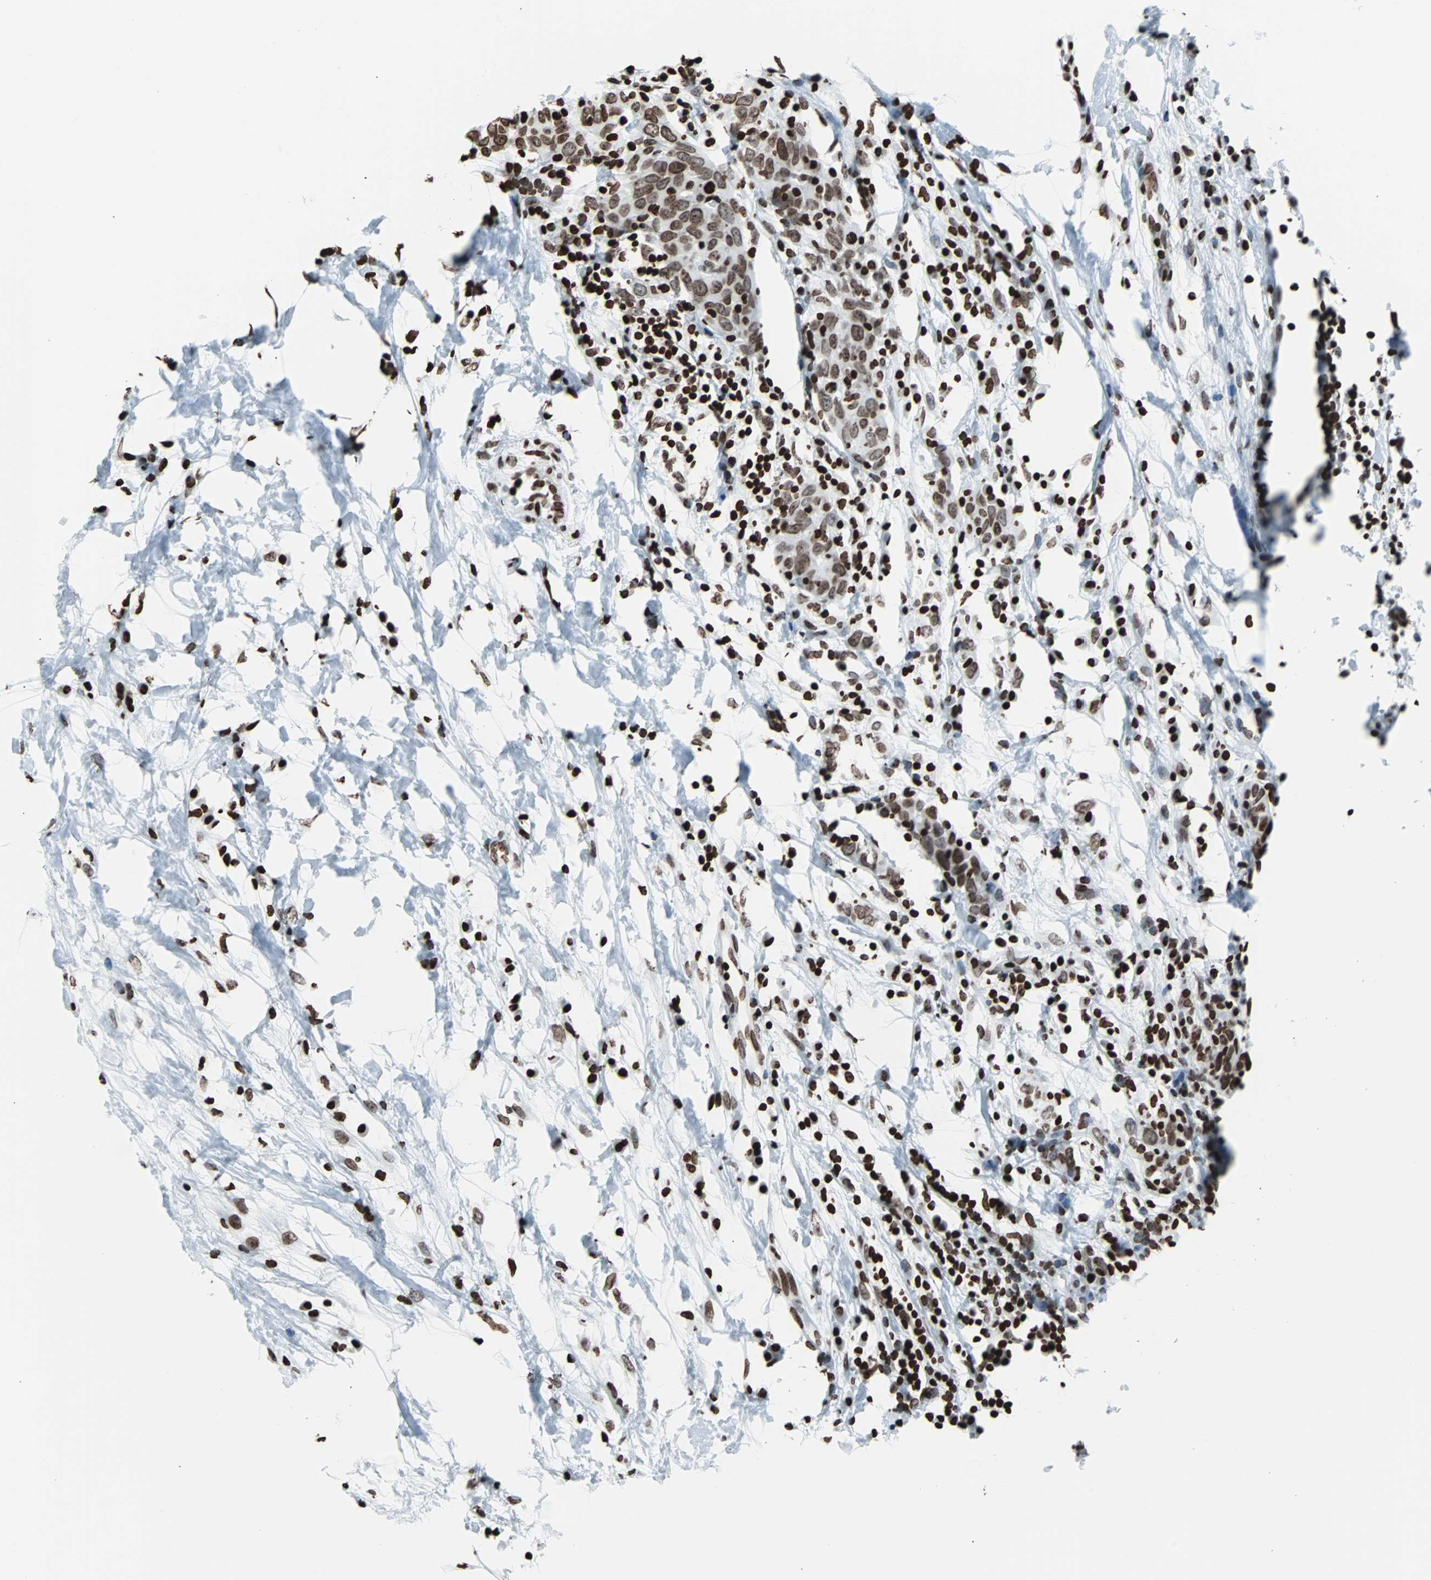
{"staining": {"intensity": "moderate", "quantity": ">75%", "location": "nuclear"}, "tissue": "breast cancer", "cell_type": "Tumor cells", "image_type": "cancer", "snomed": [{"axis": "morphology", "description": "Duct carcinoma"}, {"axis": "topography", "description": "Breast"}], "caption": "IHC of human breast invasive ductal carcinoma shows medium levels of moderate nuclear positivity in about >75% of tumor cells.", "gene": "H2BC18", "patient": {"sex": "female", "age": 37}}